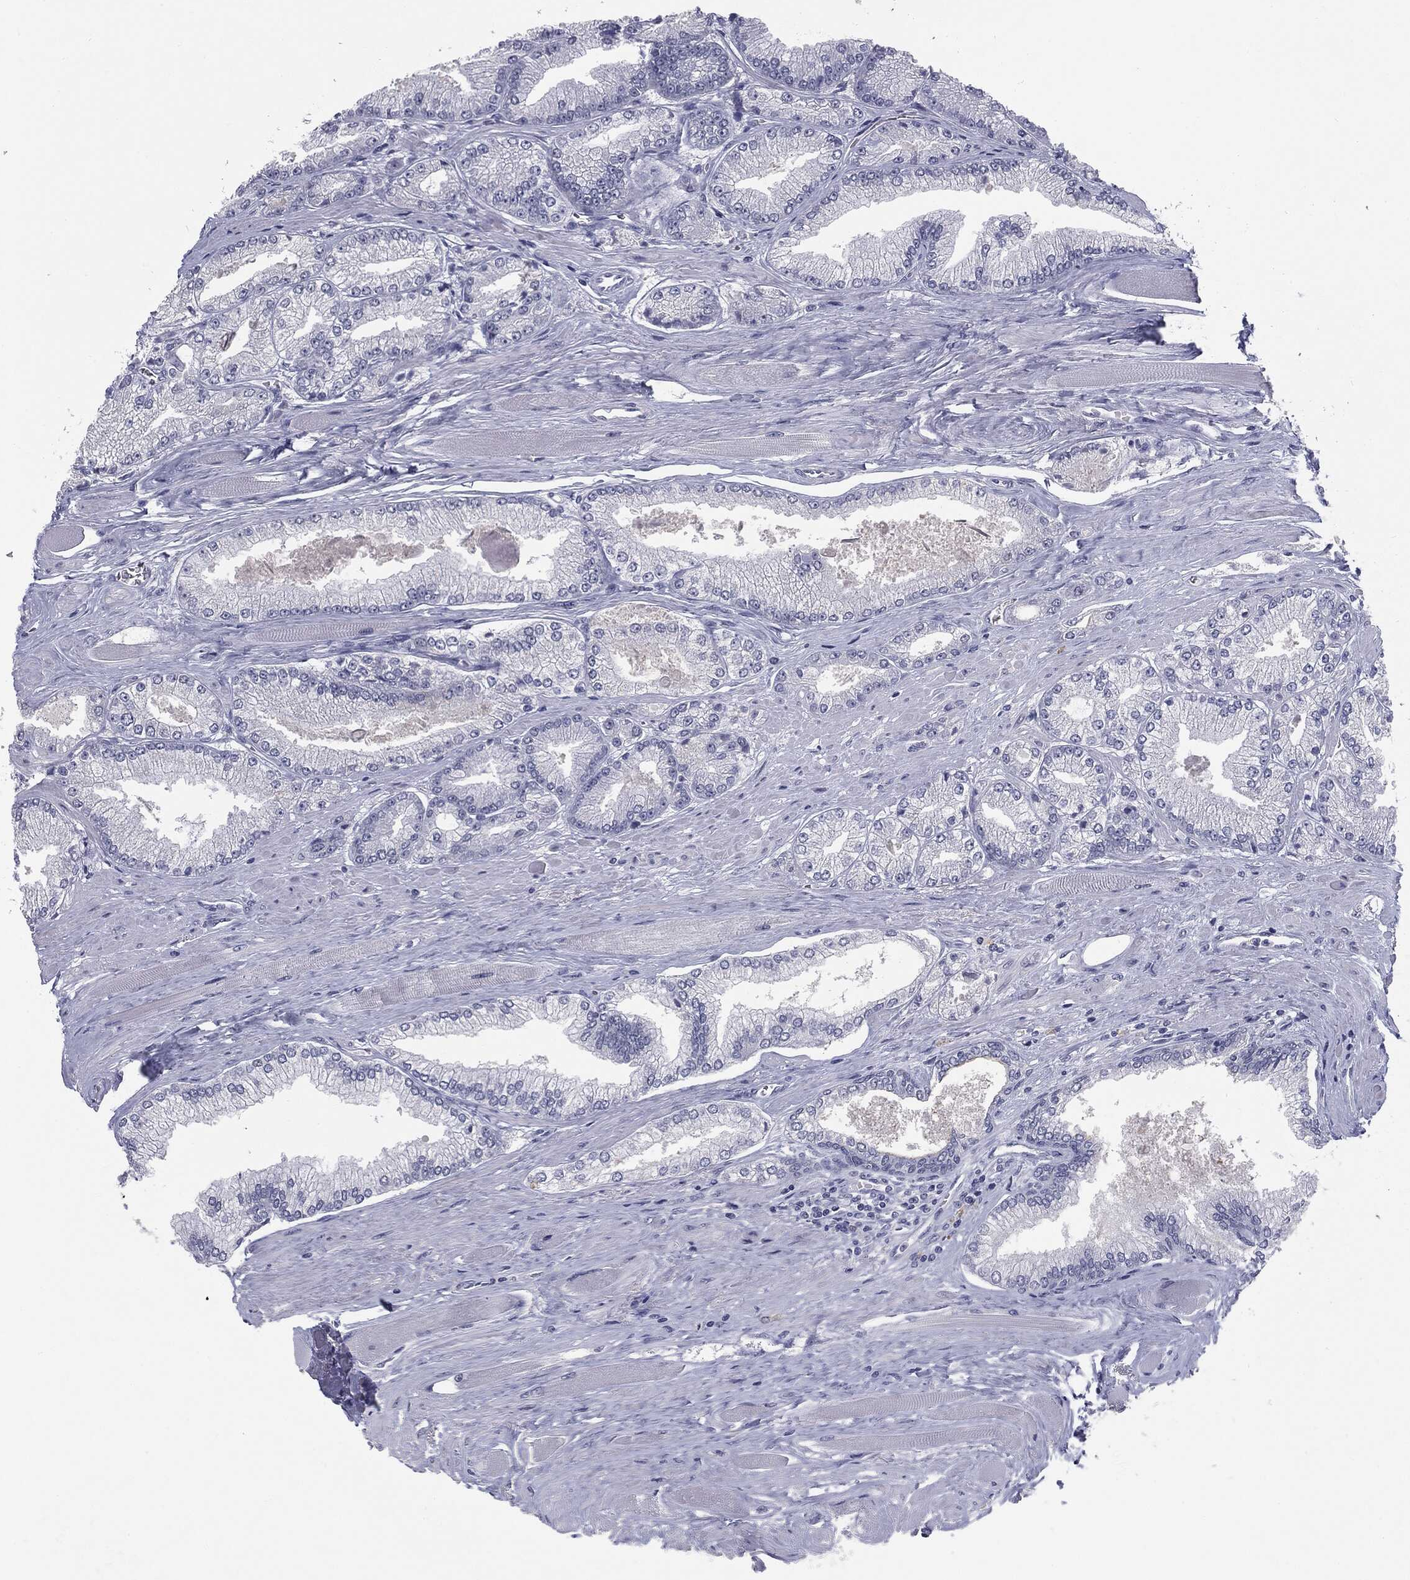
{"staining": {"intensity": "negative", "quantity": "none", "location": "none"}, "tissue": "prostate cancer", "cell_type": "Tumor cells", "image_type": "cancer", "snomed": [{"axis": "morphology", "description": "Adenocarcinoma, Low grade"}, {"axis": "topography", "description": "Prostate"}], "caption": "DAB immunohistochemical staining of prostate cancer (low-grade adenocarcinoma) exhibits no significant expression in tumor cells.", "gene": "MUC1", "patient": {"sex": "male", "age": 67}}